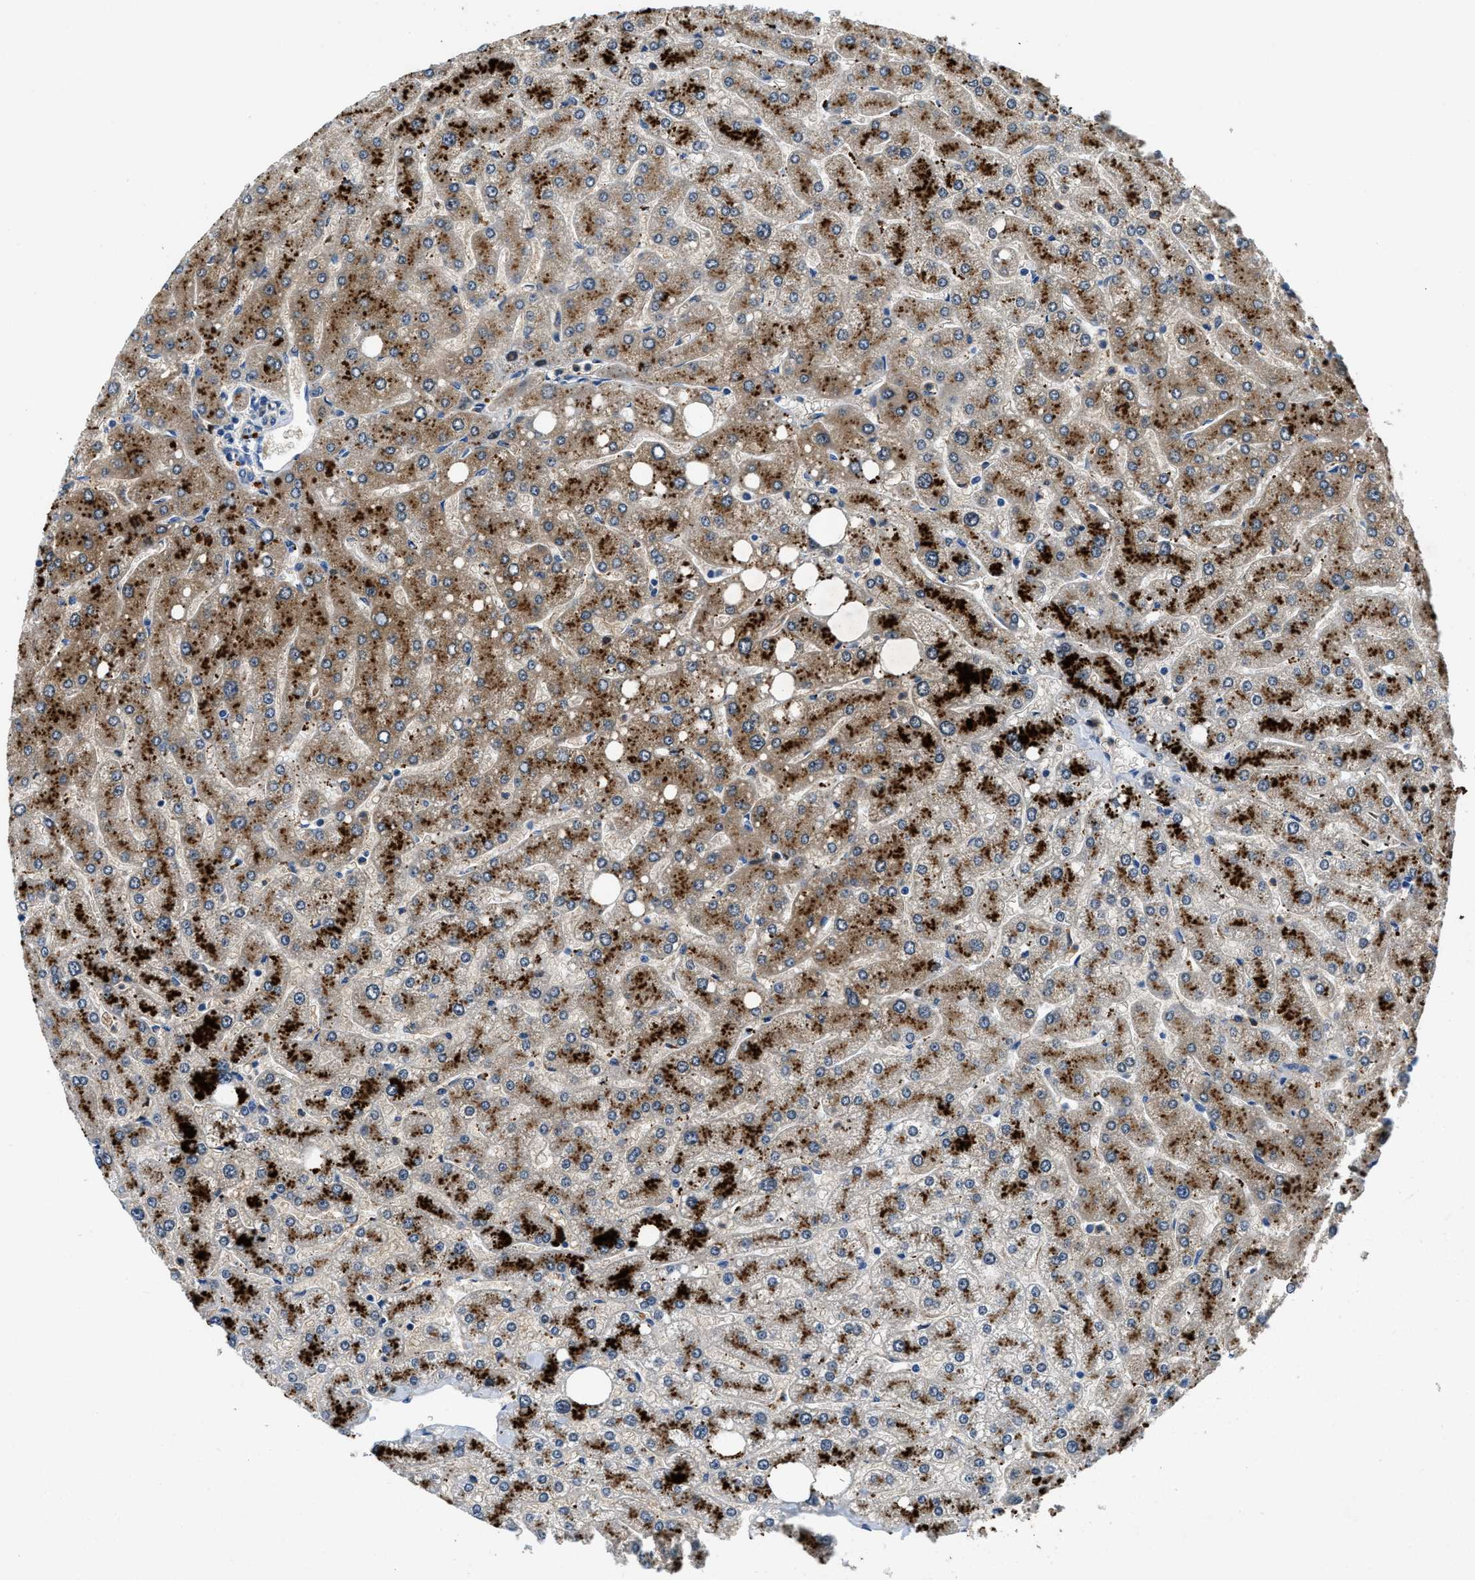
{"staining": {"intensity": "negative", "quantity": "none", "location": "none"}, "tissue": "liver", "cell_type": "Cholangiocytes", "image_type": "normal", "snomed": [{"axis": "morphology", "description": "Normal tissue, NOS"}, {"axis": "topography", "description": "Liver"}], "caption": "Immunohistochemistry (IHC) of normal liver shows no positivity in cholangiocytes. (Stains: DAB immunohistochemistry (IHC) with hematoxylin counter stain, Microscopy: brightfield microscopy at high magnification).", "gene": "ADGRE3", "patient": {"sex": "male", "age": 55}}